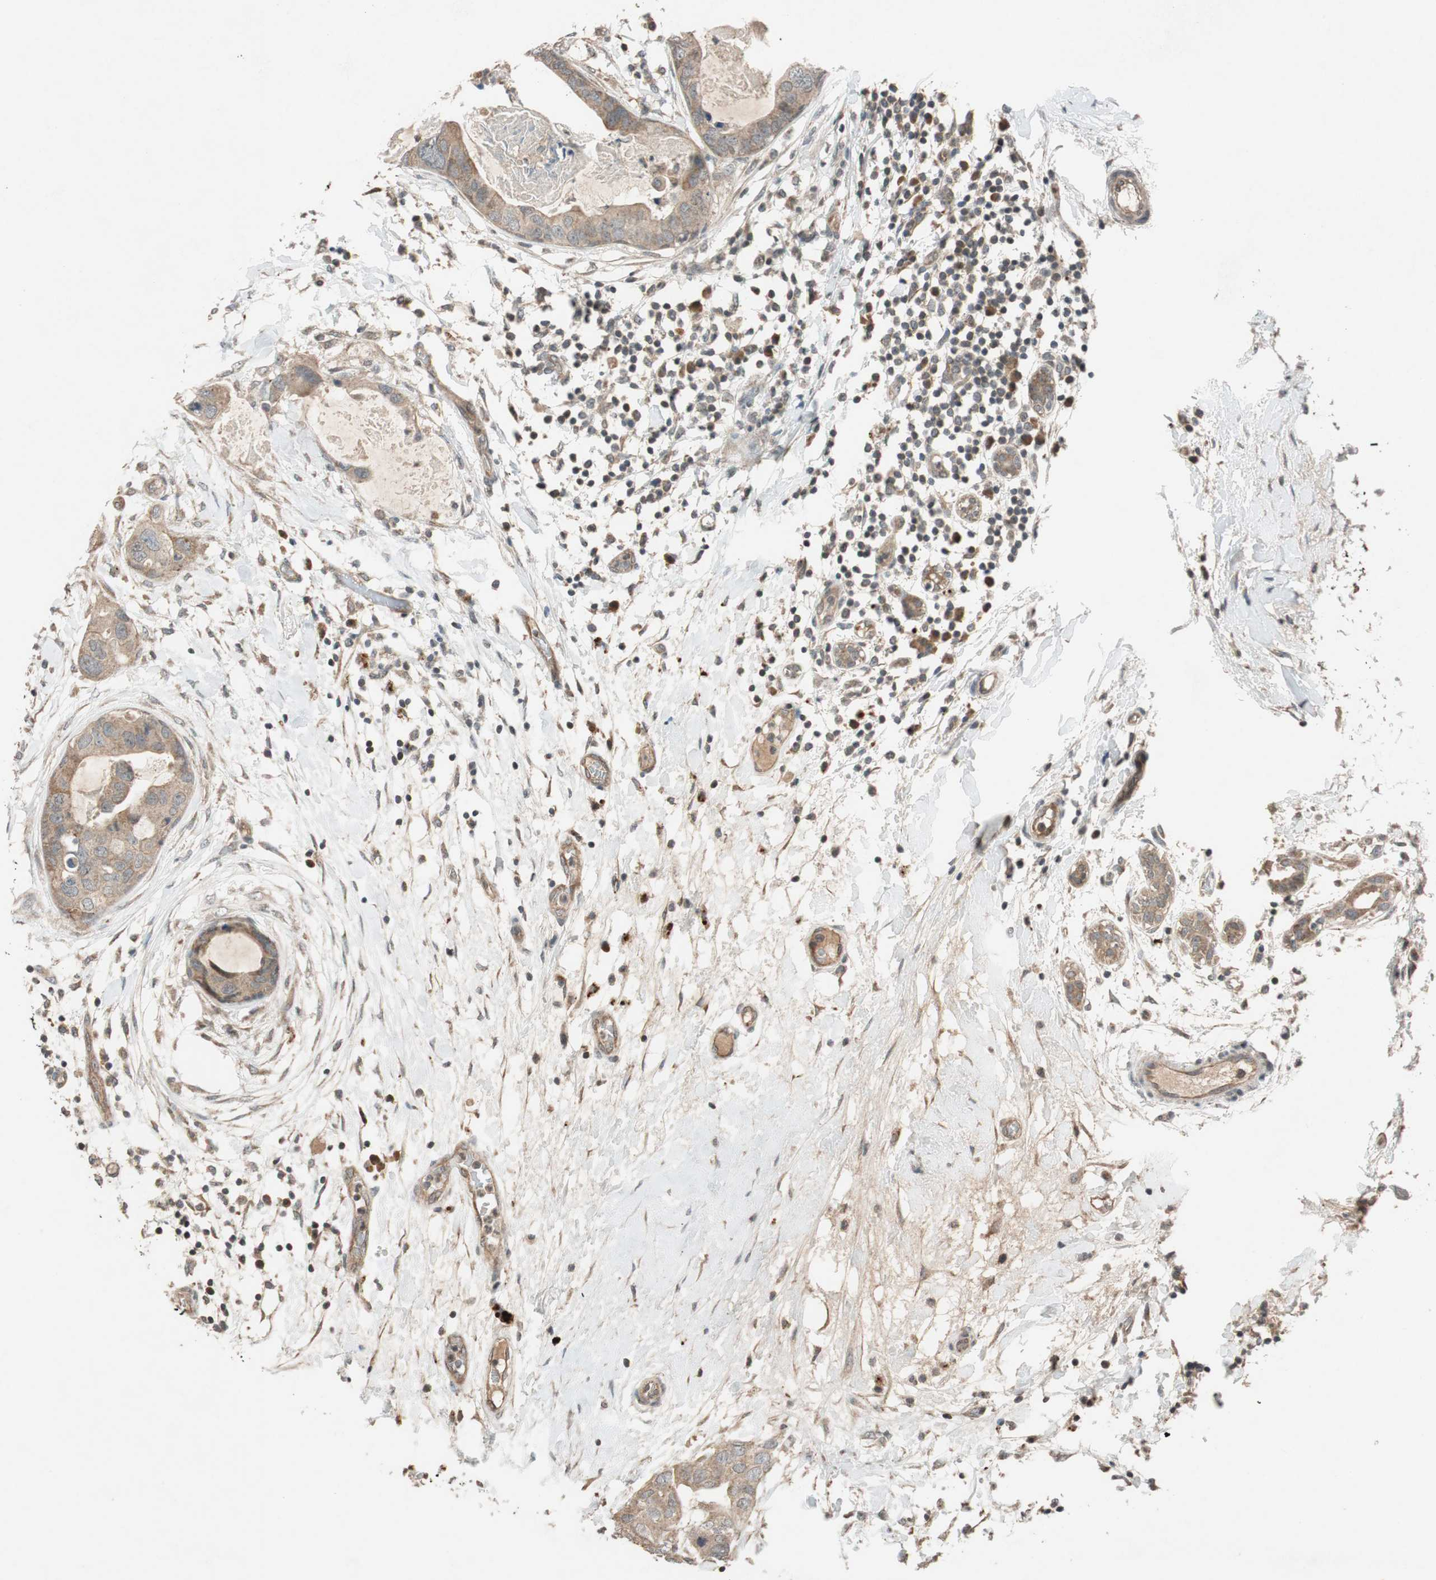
{"staining": {"intensity": "weak", "quantity": ">75%", "location": "cytoplasmic/membranous"}, "tissue": "breast cancer", "cell_type": "Tumor cells", "image_type": "cancer", "snomed": [{"axis": "morphology", "description": "Duct carcinoma"}, {"axis": "topography", "description": "Breast"}], "caption": "A brown stain labels weak cytoplasmic/membranous staining of a protein in human breast cancer (infiltrating ductal carcinoma) tumor cells.", "gene": "GLB1", "patient": {"sex": "female", "age": 40}}